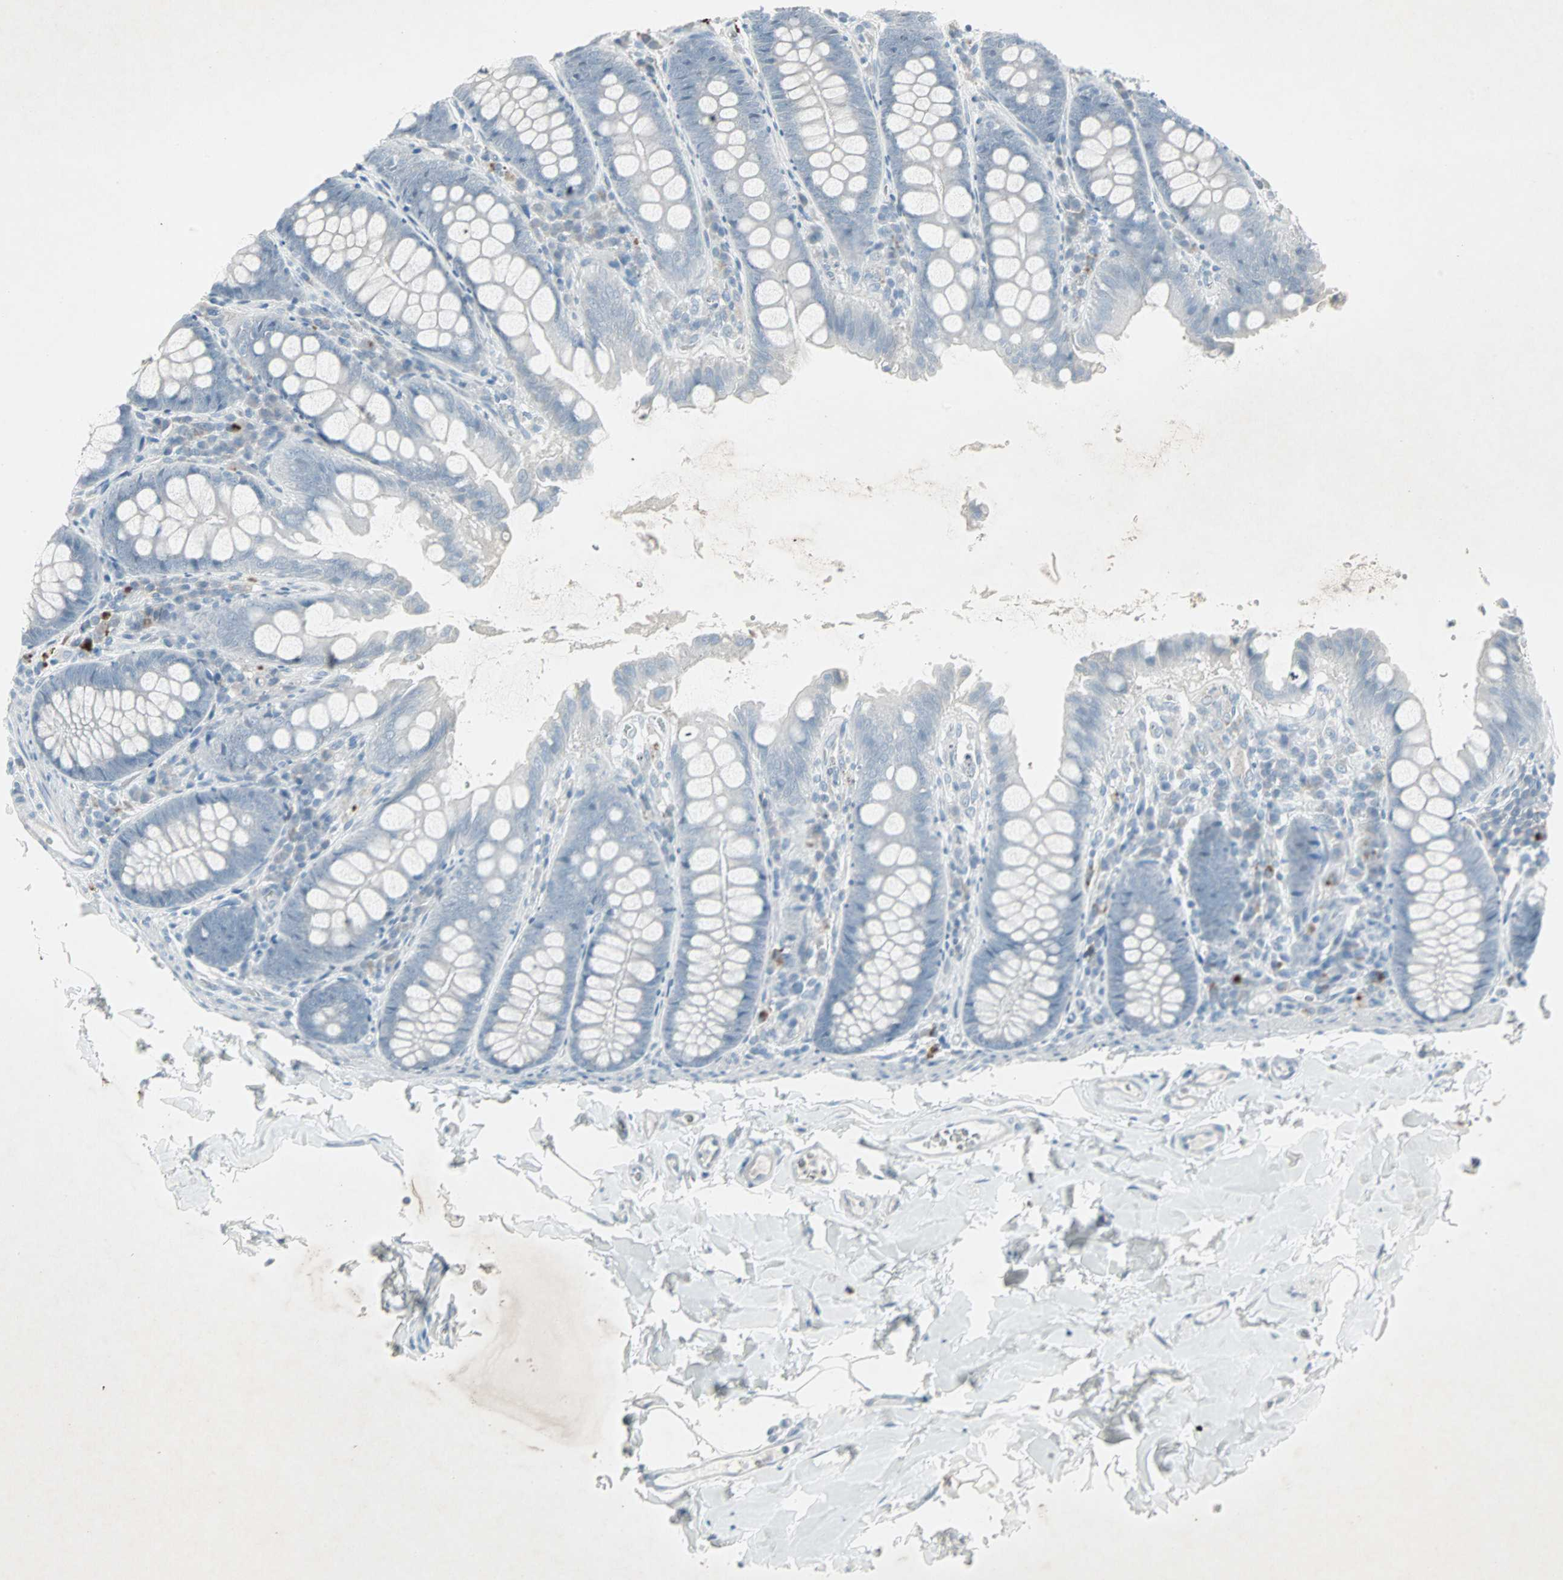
{"staining": {"intensity": "negative", "quantity": "none", "location": "none"}, "tissue": "colon", "cell_type": "Endothelial cells", "image_type": "normal", "snomed": [{"axis": "morphology", "description": "Normal tissue, NOS"}, {"axis": "topography", "description": "Colon"}], "caption": "There is no significant expression in endothelial cells of colon. (Stains: DAB (3,3'-diaminobenzidine) IHC with hematoxylin counter stain, Microscopy: brightfield microscopy at high magnification).", "gene": "LANCL3", "patient": {"sex": "female", "age": 61}}